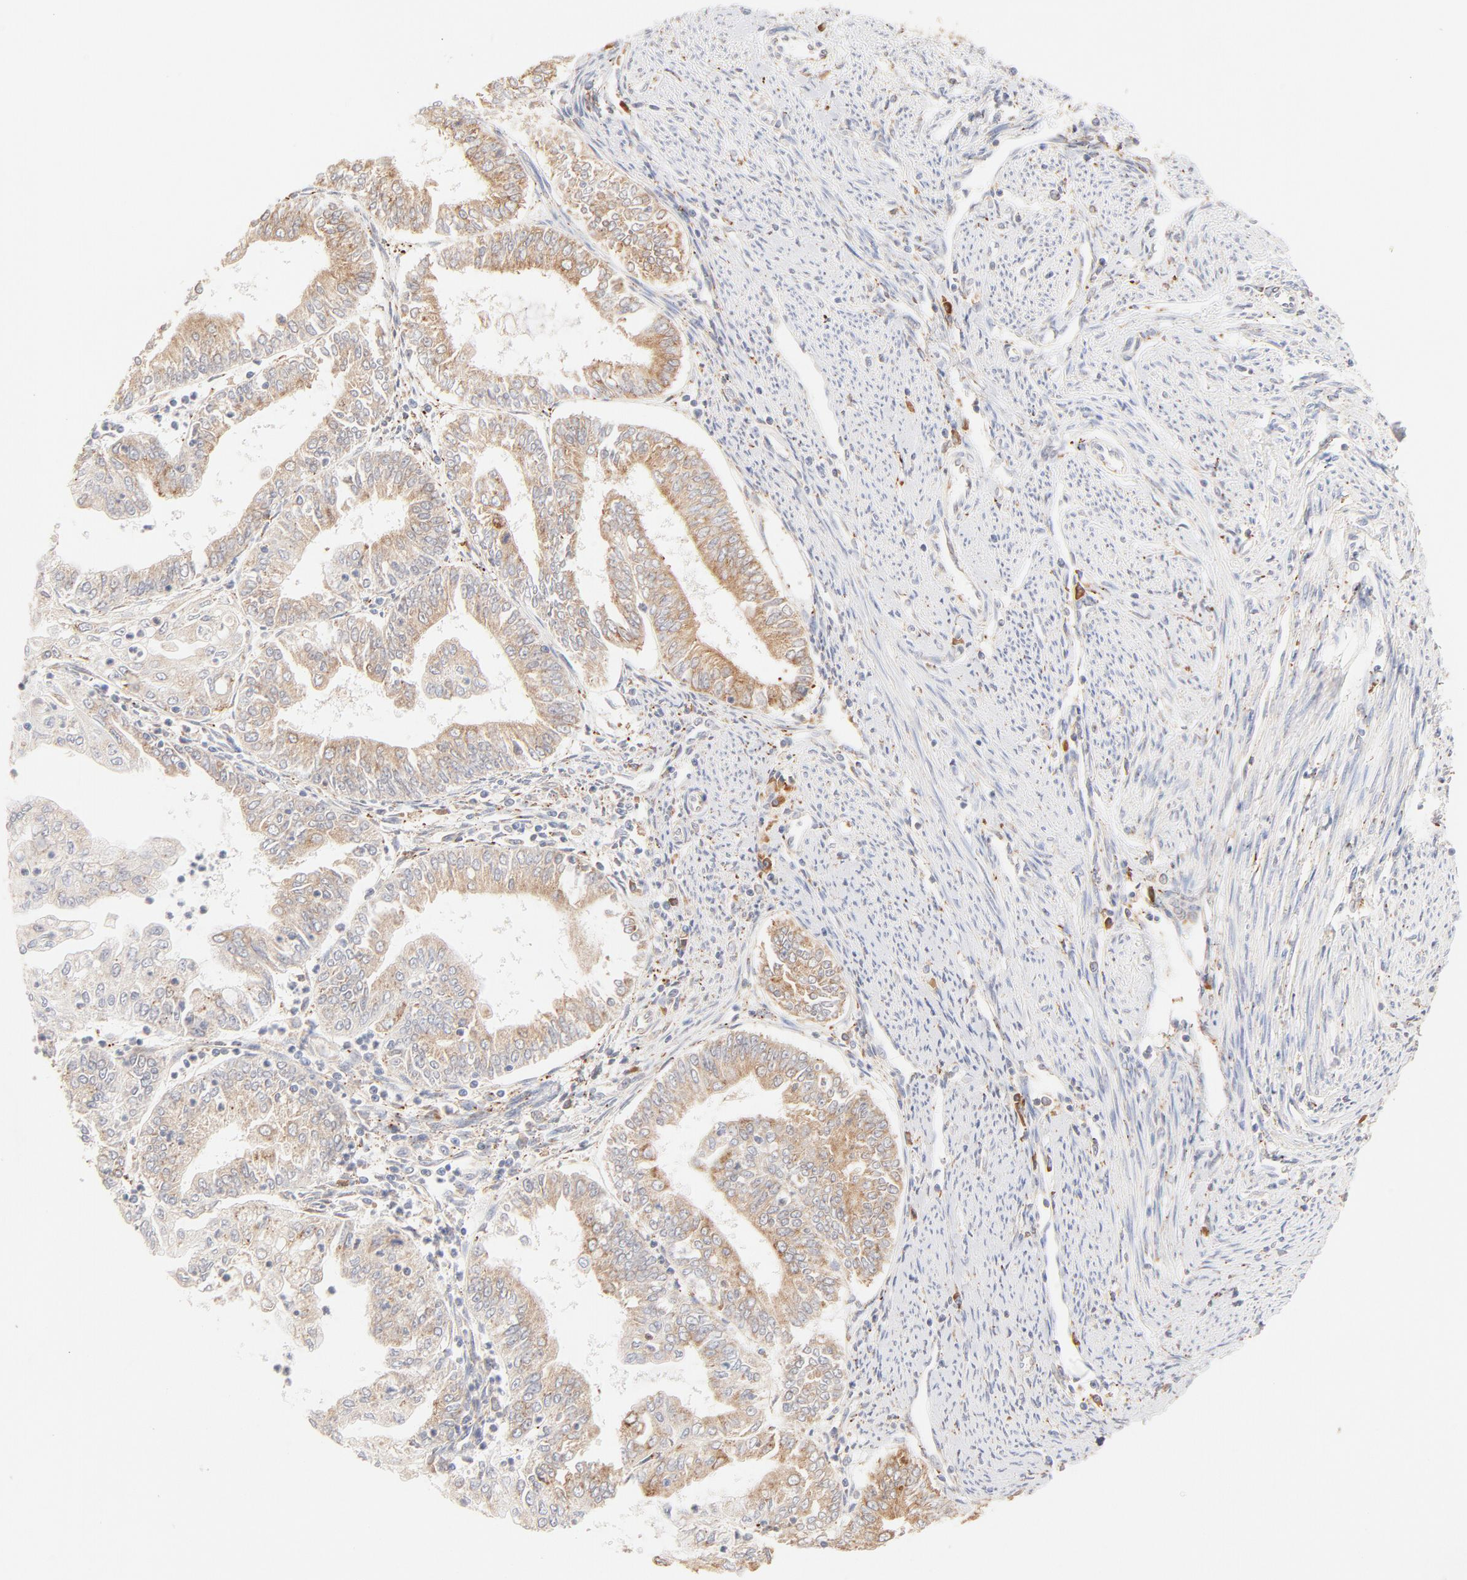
{"staining": {"intensity": "moderate", "quantity": ">75%", "location": "cytoplasmic/membranous"}, "tissue": "endometrial cancer", "cell_type": "Tumor cells", "image_type": "cancer", "snomed": [{"axis": "morphology", "description": "Adenocarcinoma, NOS"}, {"axis": "topography", "description": "Endometrium"}], "caption": "DAB (3,3'-diaminobenzidine) immunohistochemical staining of human endometrial adenocarcinoma shows moderate cytoplasmic/membranous protein positivity in about >75% of tumor cells.", "gene": "PARP12", "patient": {"sex": "female", "age": 75}}